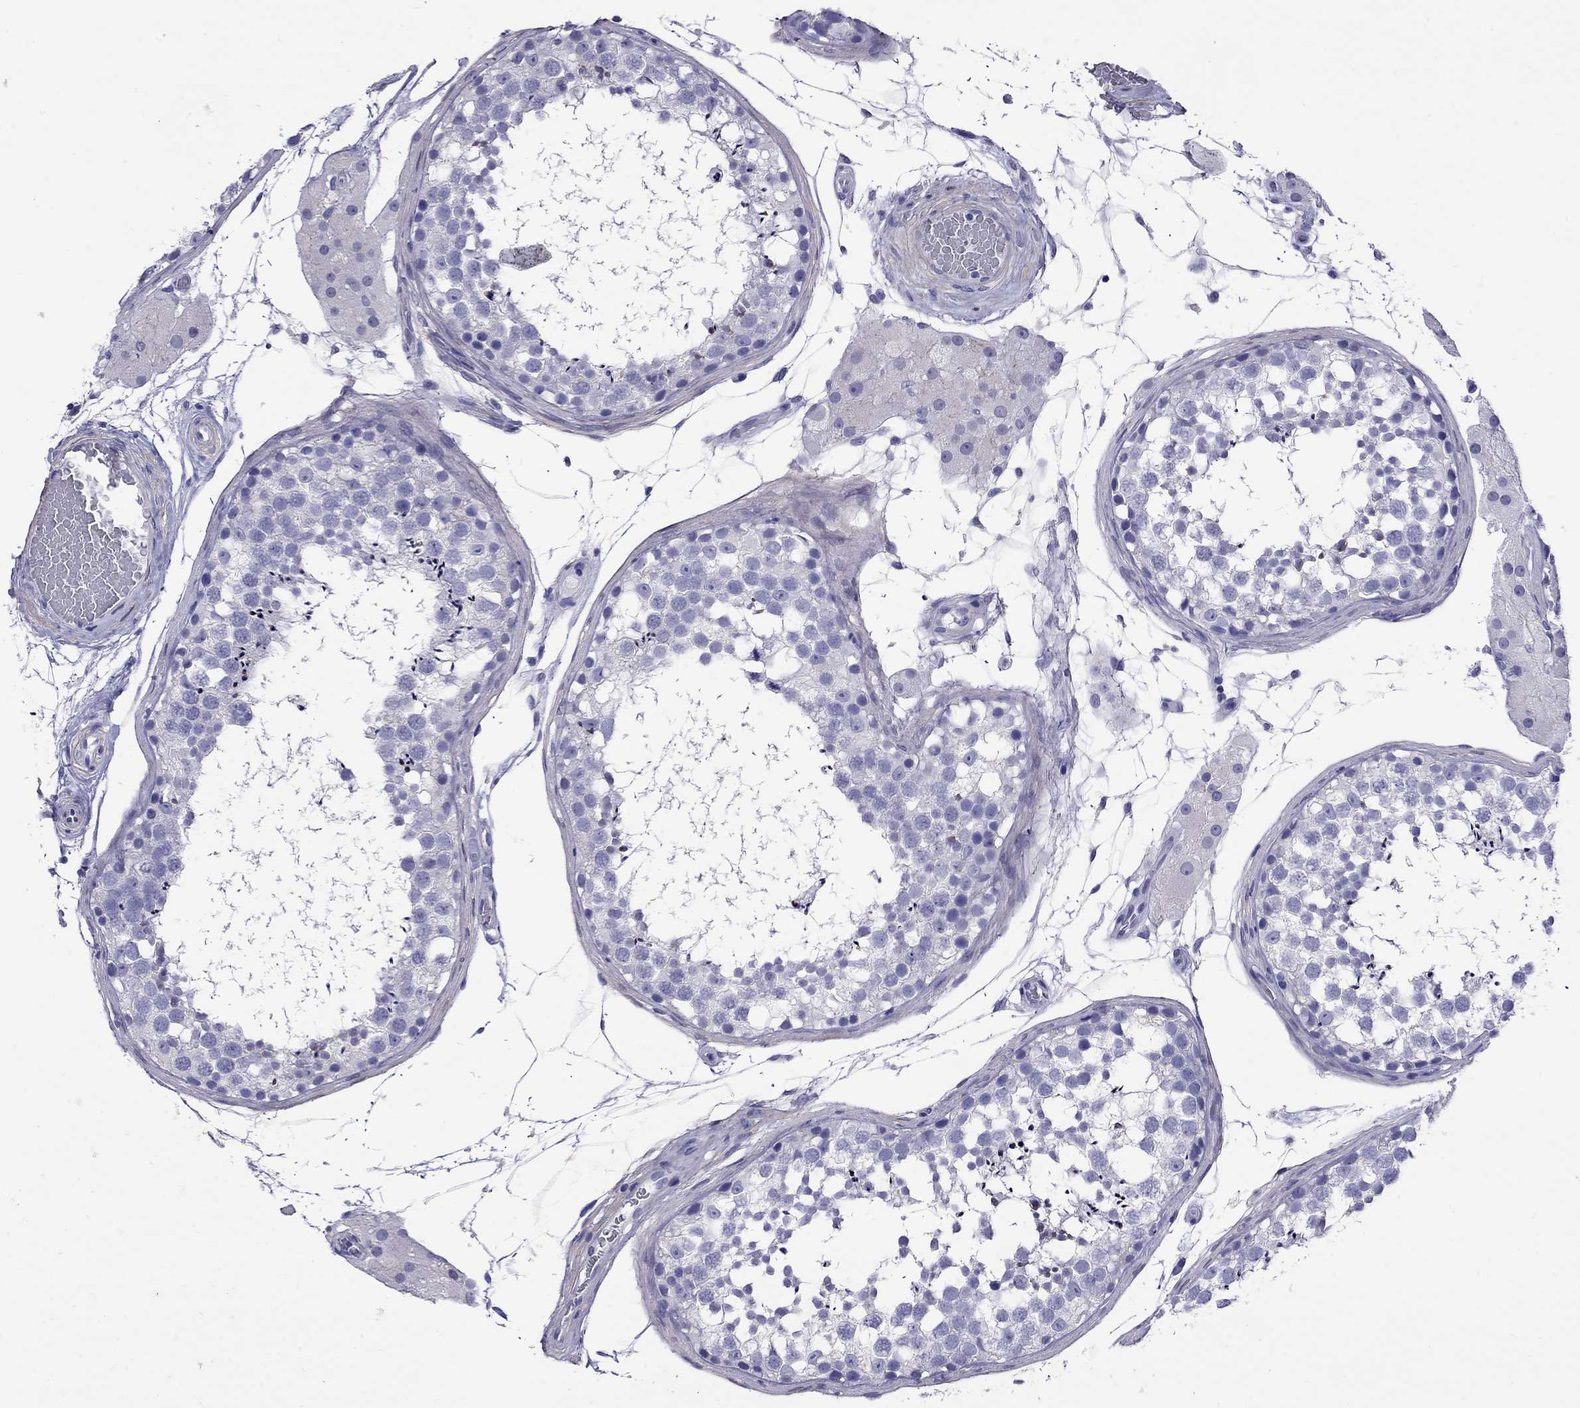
{"staining": {"intensity": "moderate", "quantity": "<25%", "location": "cytoplasmic/membranous"}, "tissue": "testis", "cell_type": "Cells in seminiferous ducts", "image_type": "normal", "snomed": [{"axis": "morphology", "description": "Normal tissue, NOS"}, {"axis": "morphology", "description": "Seminoma, NOS"}, {"axis": "topography", "description": "Testis"}], "caption": "Testis stained with a protein marker displays moderate staining in cells in seminiferous ducts.", "gene": "KIAA2012", "patient": {"sex": "male", "age": 65}}